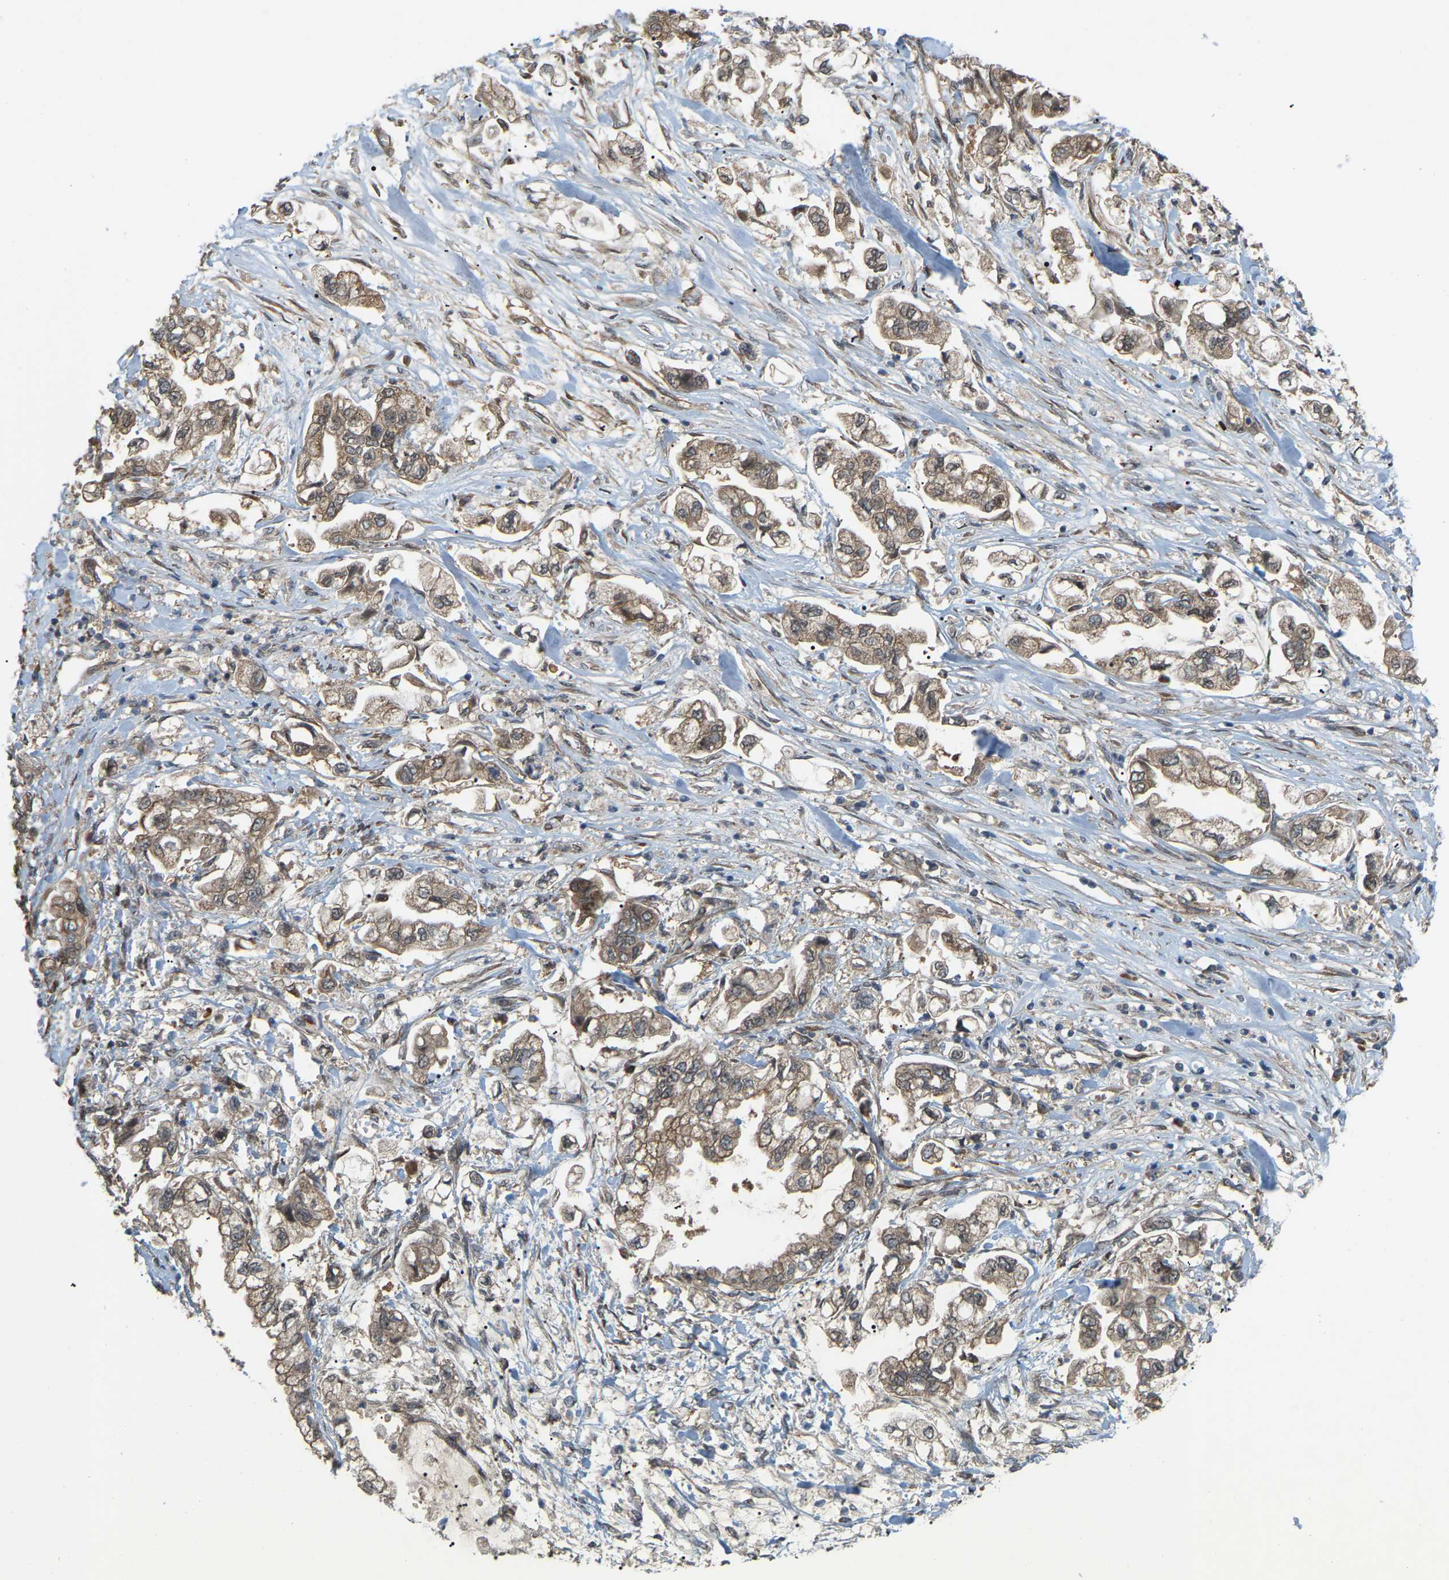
{"staining": {"intensity": "weak", "quantity": ">75%", "location": "cytoplasmic/membranous"}, "tissue": "stomach cancer", "cell_type": "Tumor cells", "image_type": "cancer", "snomed": [{"axis": "morphology", "description": "Normal tissue, NOS"}, {"axis": "morphology", "description": "Adenocarcinoma, NOS"}, {"axis": "topography", "description": "Stomach"}], "caption": "Human stomach cancer stained with a protein marker demonstrates weak staining in tumor cells.", "gene": "CROT", "patient": {"sex": "male", "age": 62}}